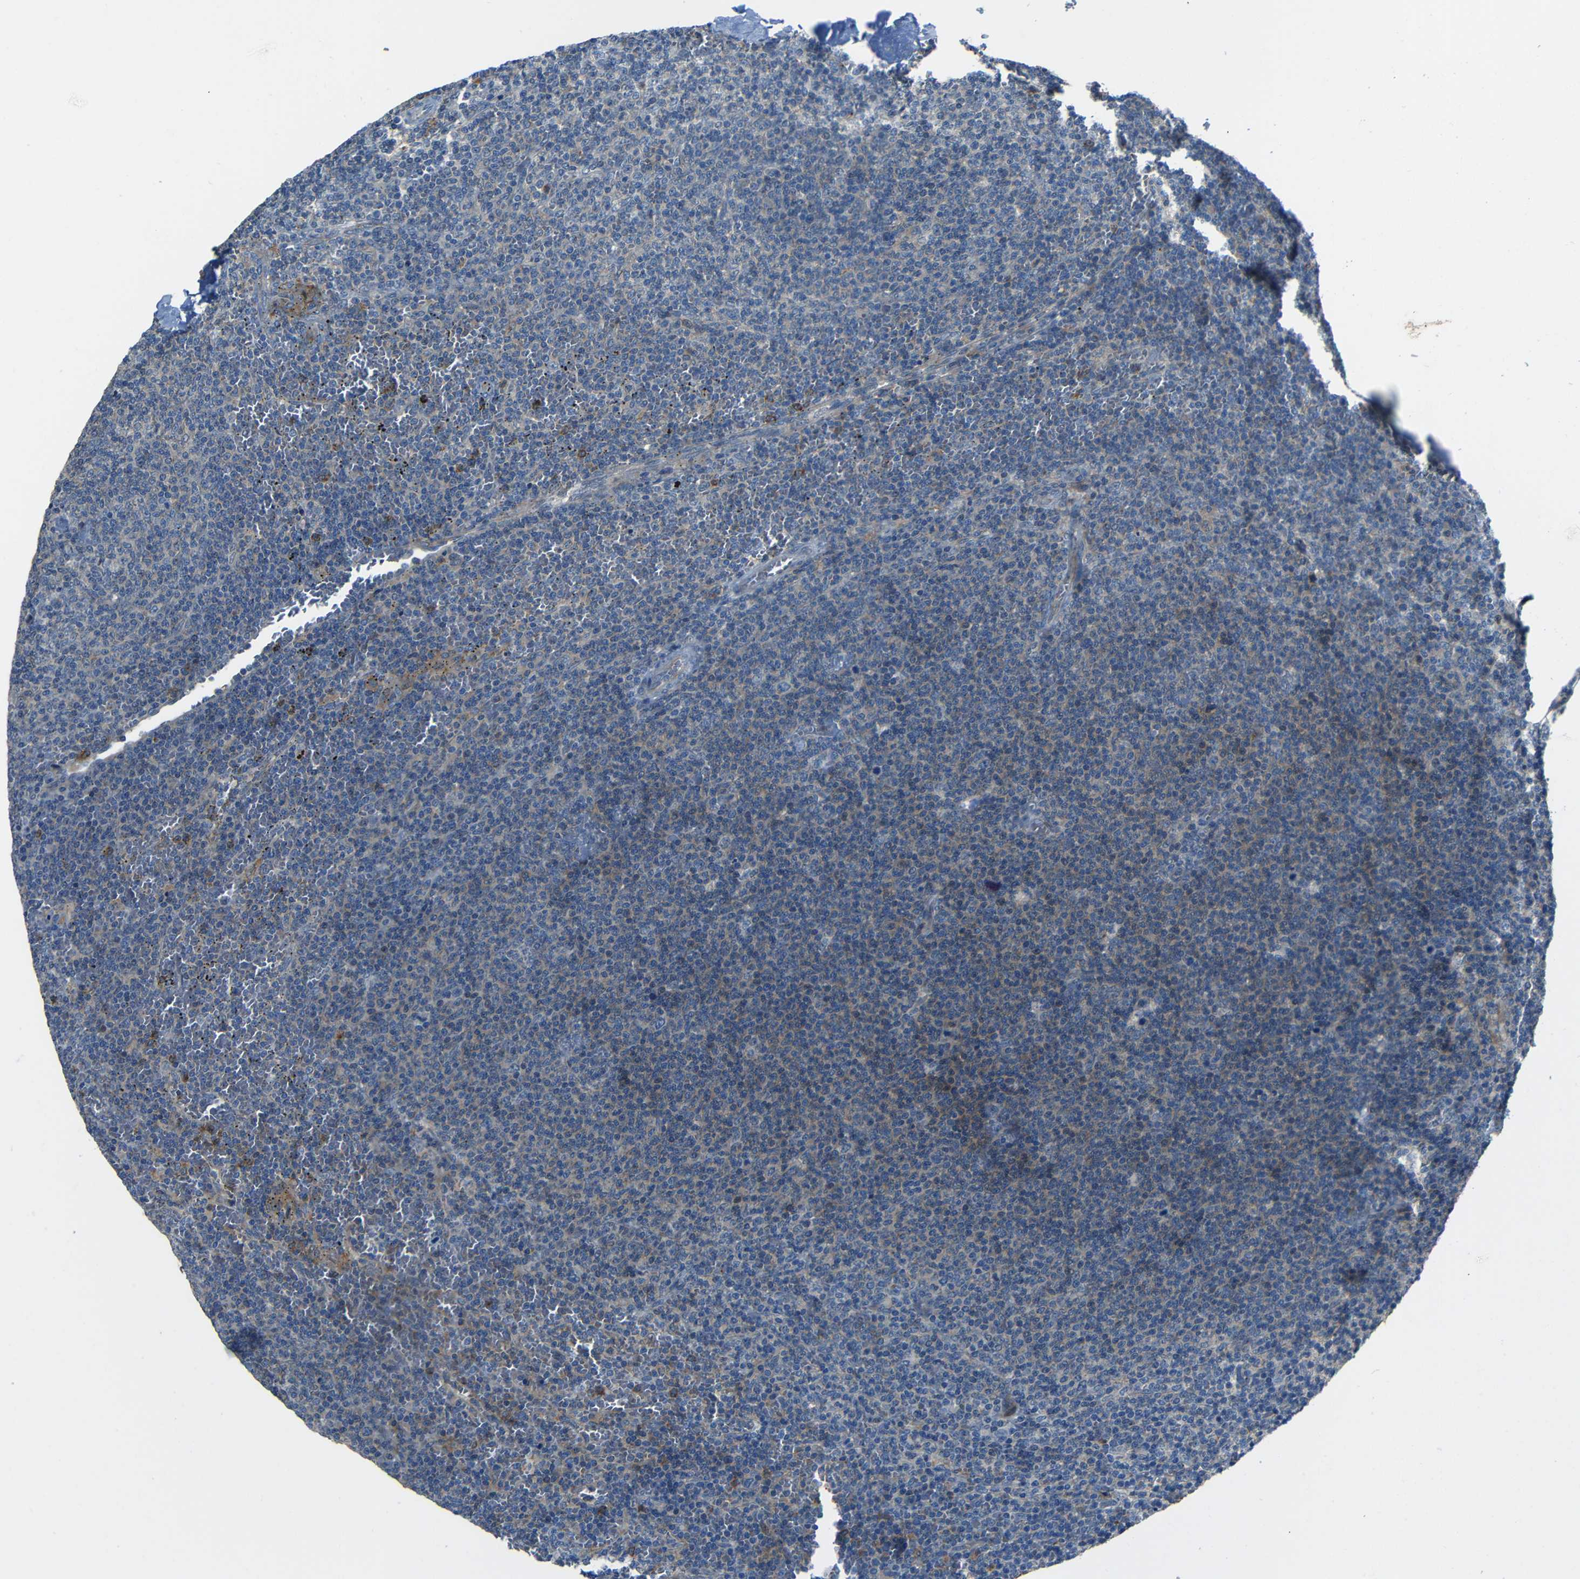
{"staining": {"intensity": "weak", "quantity": "<25%", "location": "cytoplasmic/membranous"}, "tissue": "lymphoma", "cell_type": "Tumor cells", "image_type": "cancer", "snomed": [{"axis": "morphology", "description": "Malignant lymphoma, non-Hodgkin's type, Low grade"}, {"axis": "topography", "description": "Spleen"}], "caption": "Tumor cells show no significant positivity in lymphoma.", "gene": "DNAJC5", "patient": {"sex": "female", "age": 50}}